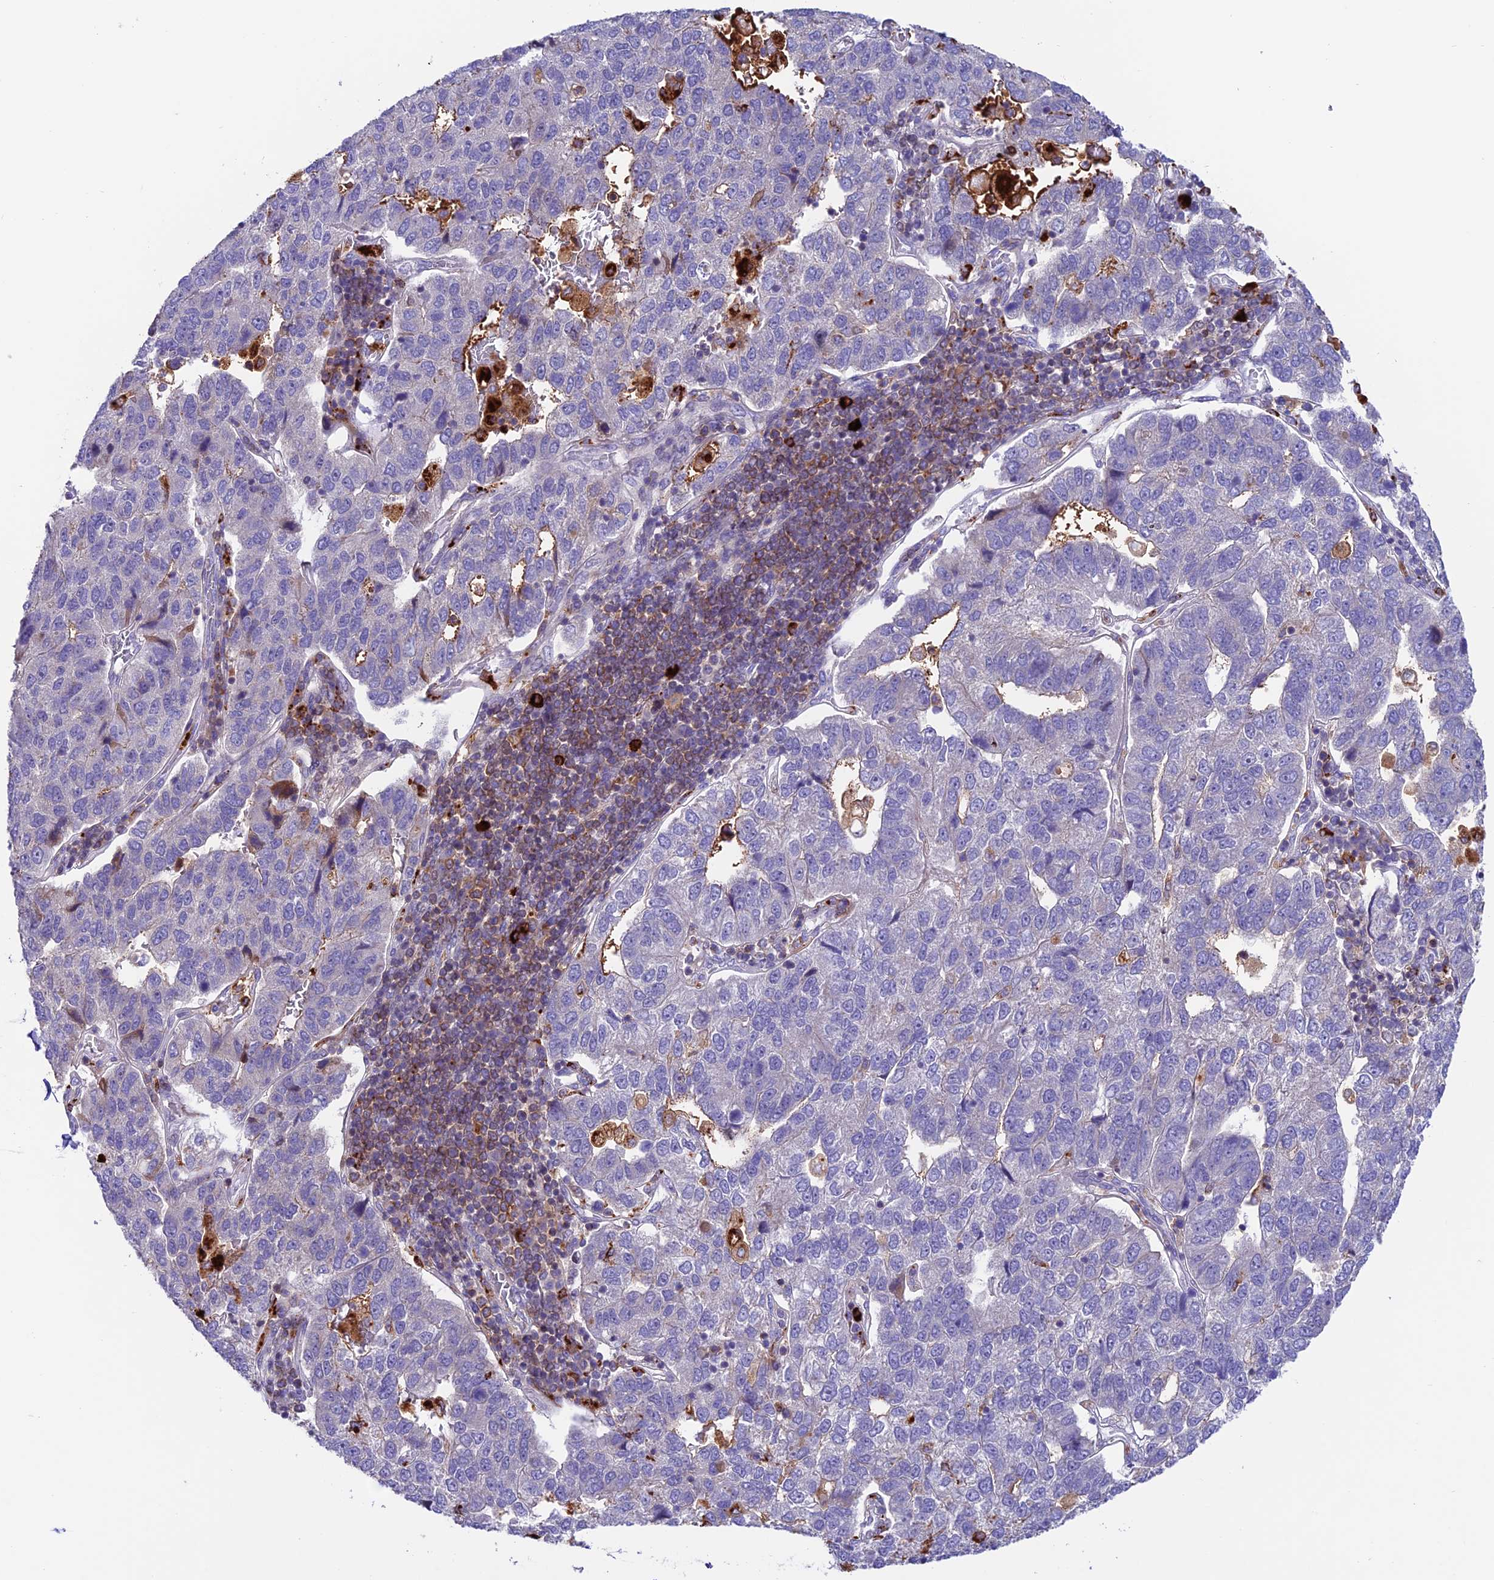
{"staining": {"intensity": "weak", "quantity": "<25%", "location": "cytoplasmic/membranous"}, "tissue": "pancreatic cancer", "cell_type": "Tumor cells", "image_type": "cancer", "snomed": [{"axis": "morphology", "description": "Adenocarcinoma, NOS"}, {"axis": "topography", "description": "Pancreas"}], "caption": "Immunohistochemistry (IHC) image of human pancreatic cancer stained for a protein (brown), which displays no staining in tumor cells.", "gene": "ARHGEF18", "patient": {"sex": "female", "age": 61}}